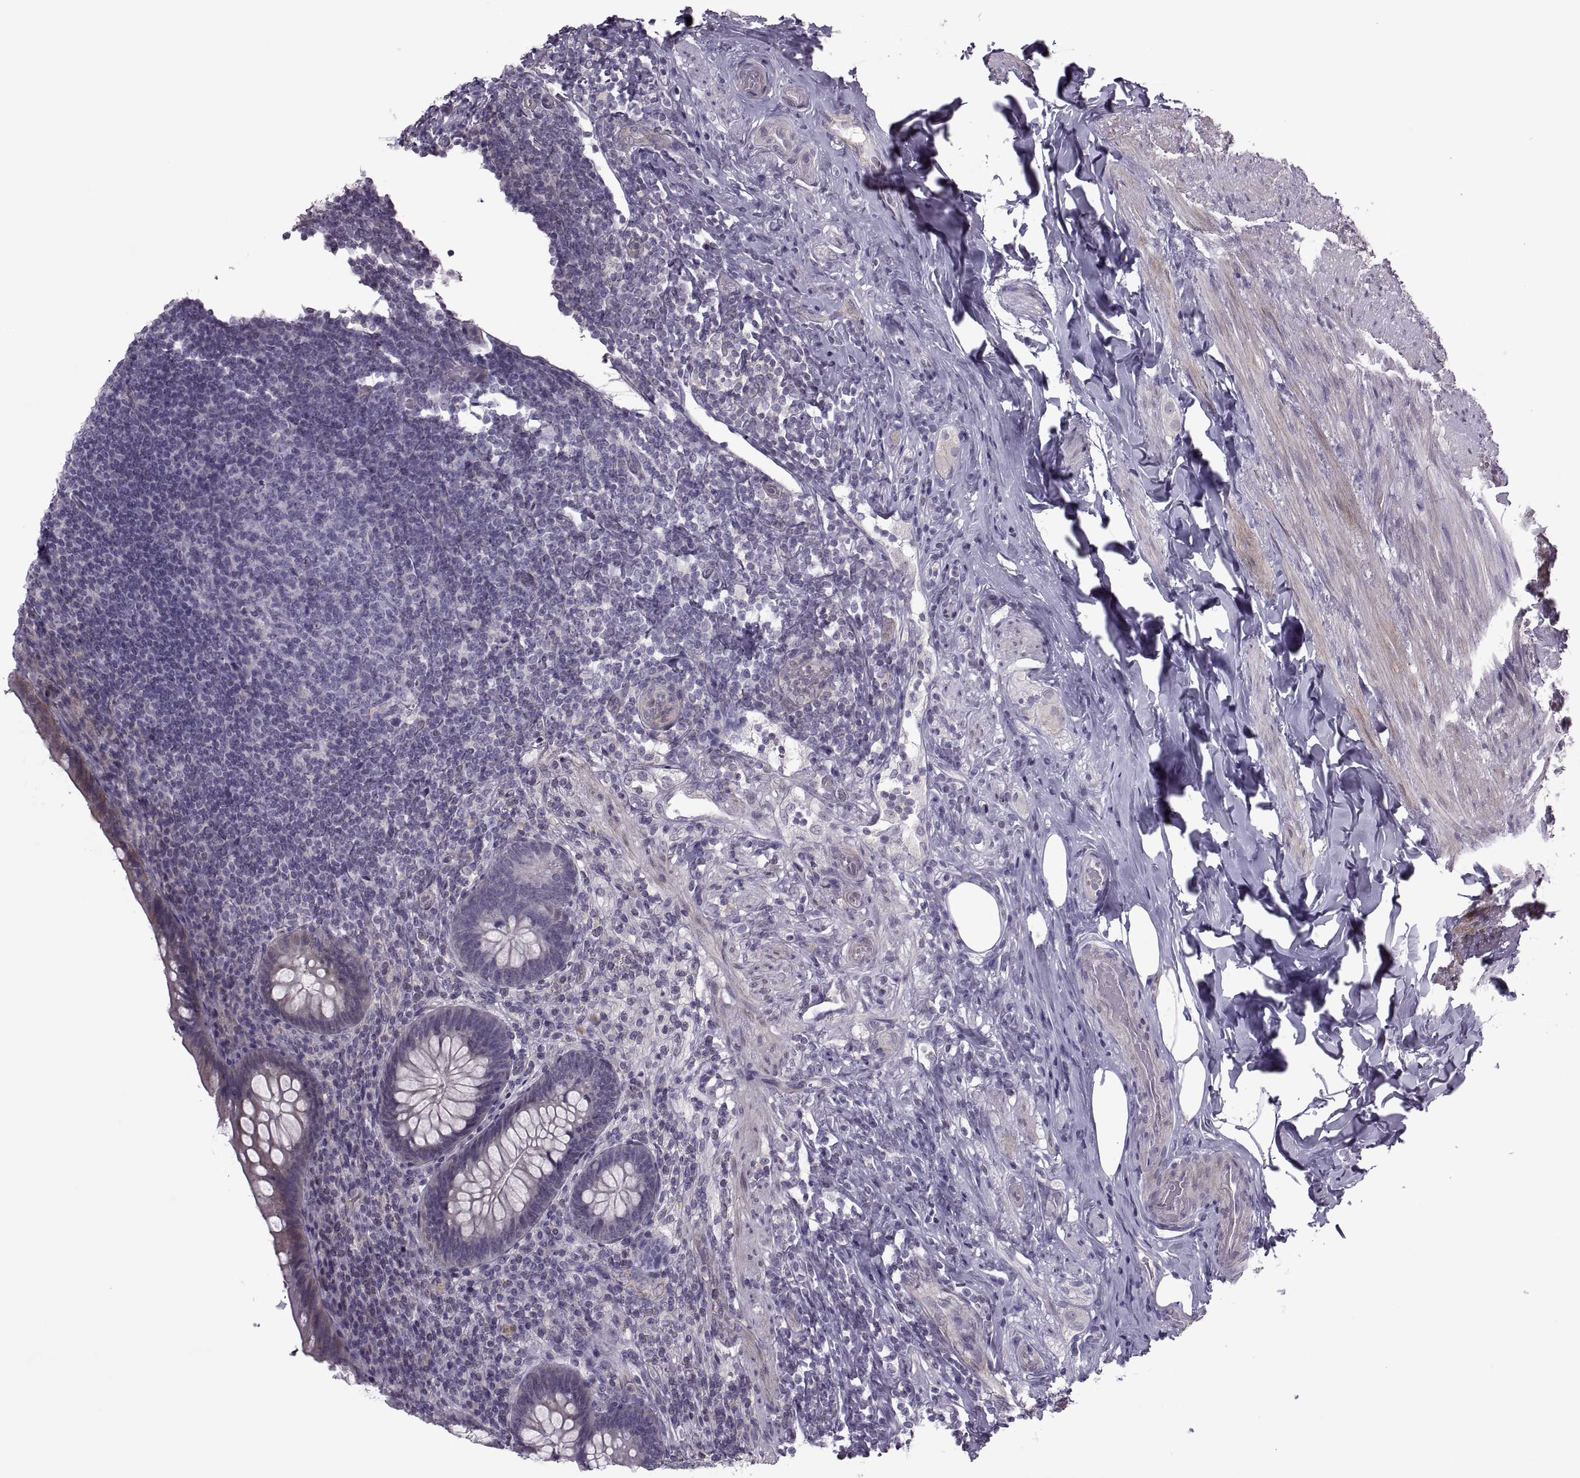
{"staining": {"intensity": "negative", "quantity": "none", "location": "none"}, "tissue": "appendix", "cell_type": "Glandular cells", "image_type": "normal", "snomed": [{"axis": "morphology", "description": "Normal tissue, NOS"}, {"axis": "topography", "description": "Appendix"}], "caption": "An IHC histopathology image of unremarkable appendix is shown. There is no staining in glandular cells of appendix. (DAB (3,3'-diaminobenzidine) IHC with hematoxylin counter stain).", "gene": "ODF3", "patient": {"sex": "male", "age": 47}}